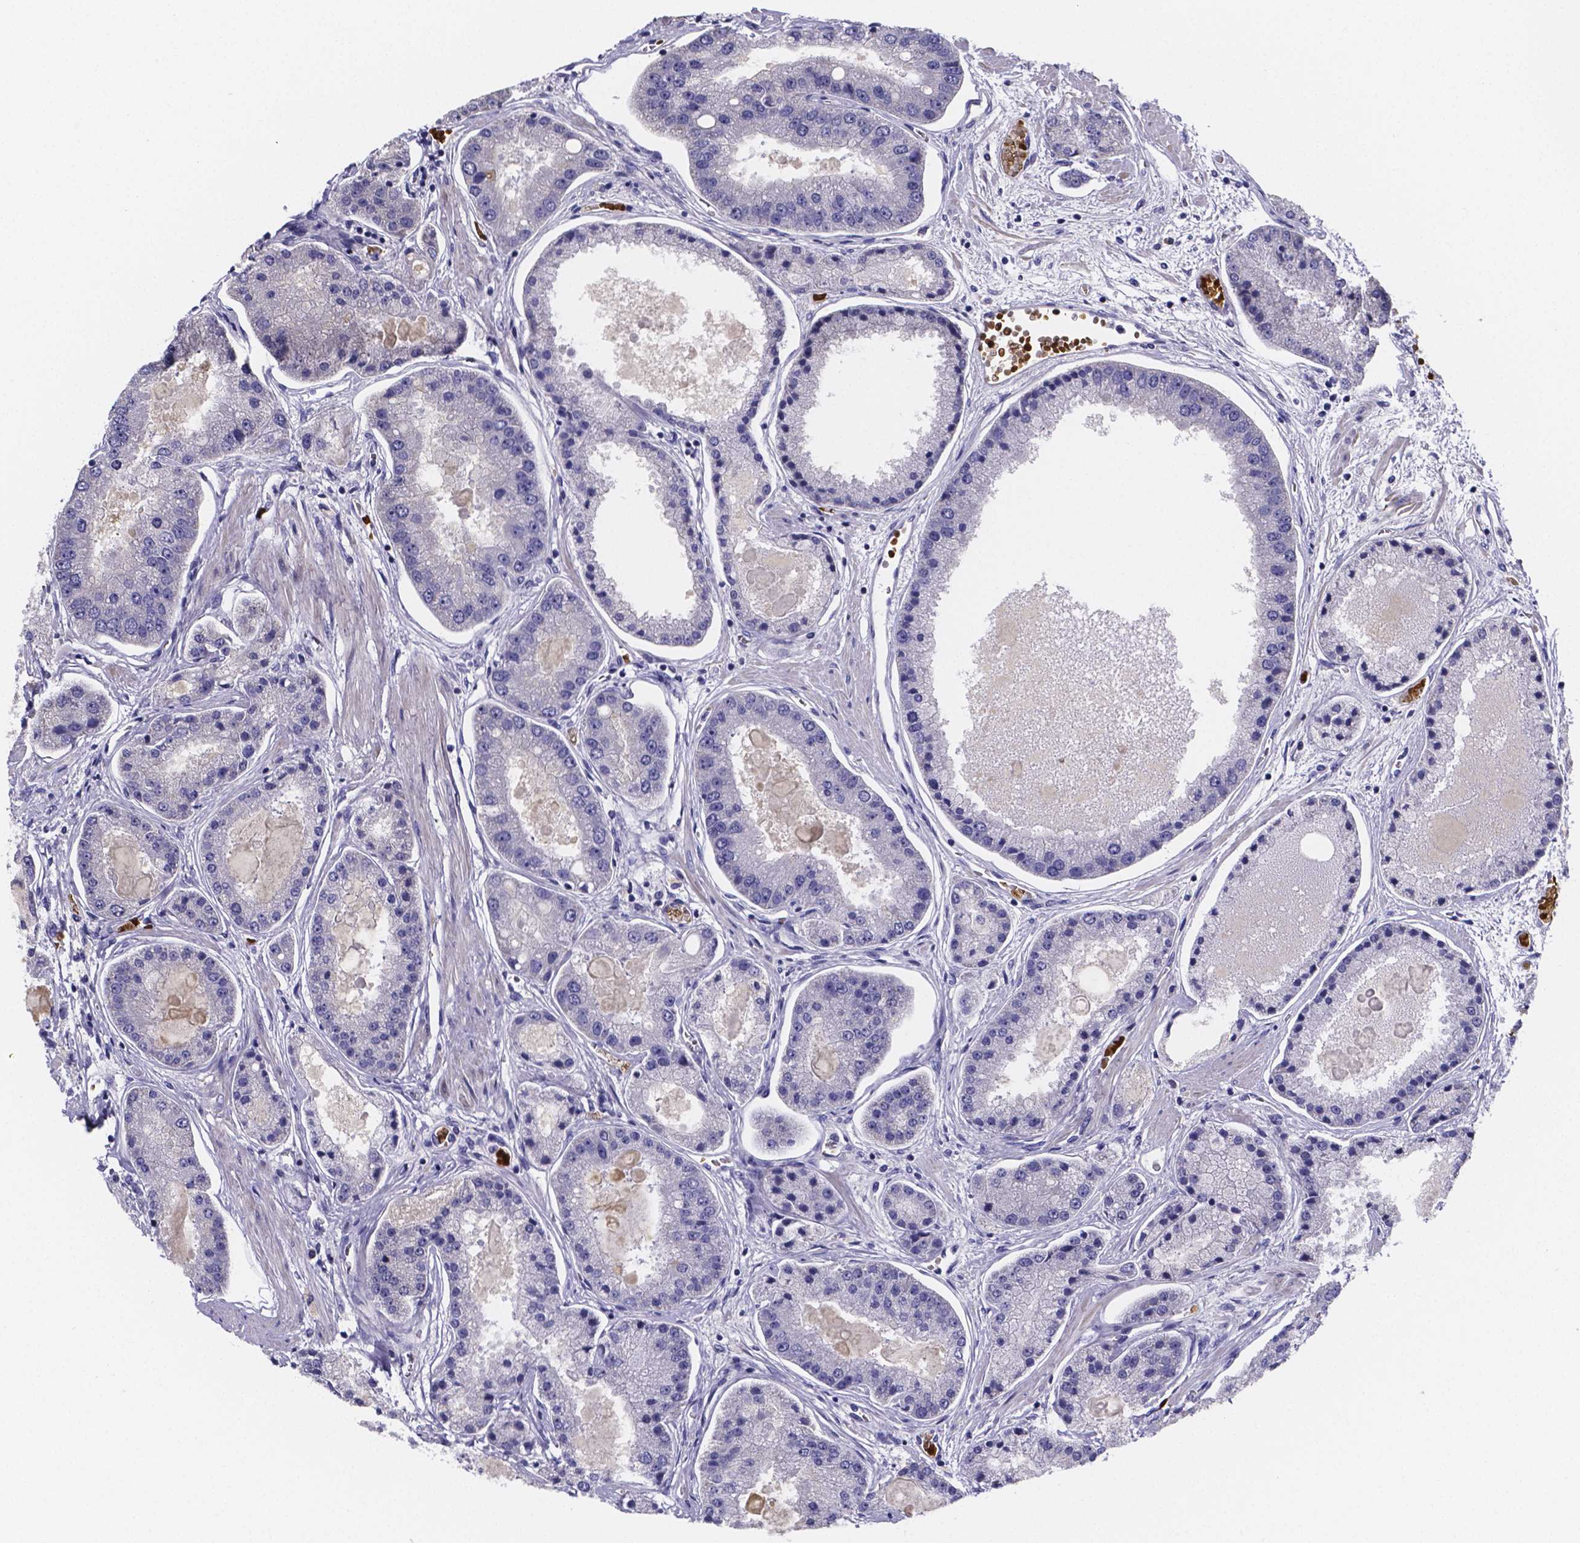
{"staining": {"intensity": "negative", "quantity": "none", "location": "none"}, "tissue": "prostate cancer", "cell_type": "Tumor cells", "image_type": "cancer", "snomed": [{"axis": "morphology", "description": "Adenocarcinoma, High grade"}, {"axis": "topography", "description": "Prostate"}], "caption": "DAB (3,3'-diaminobenzidine) immunohistochemical staining of human adenocarcinoma (high-grade) (prostate) displays no significant expression in tumor cells.", "gene": "GABRA3", "patient": {"sex": "male", "age": 67}}